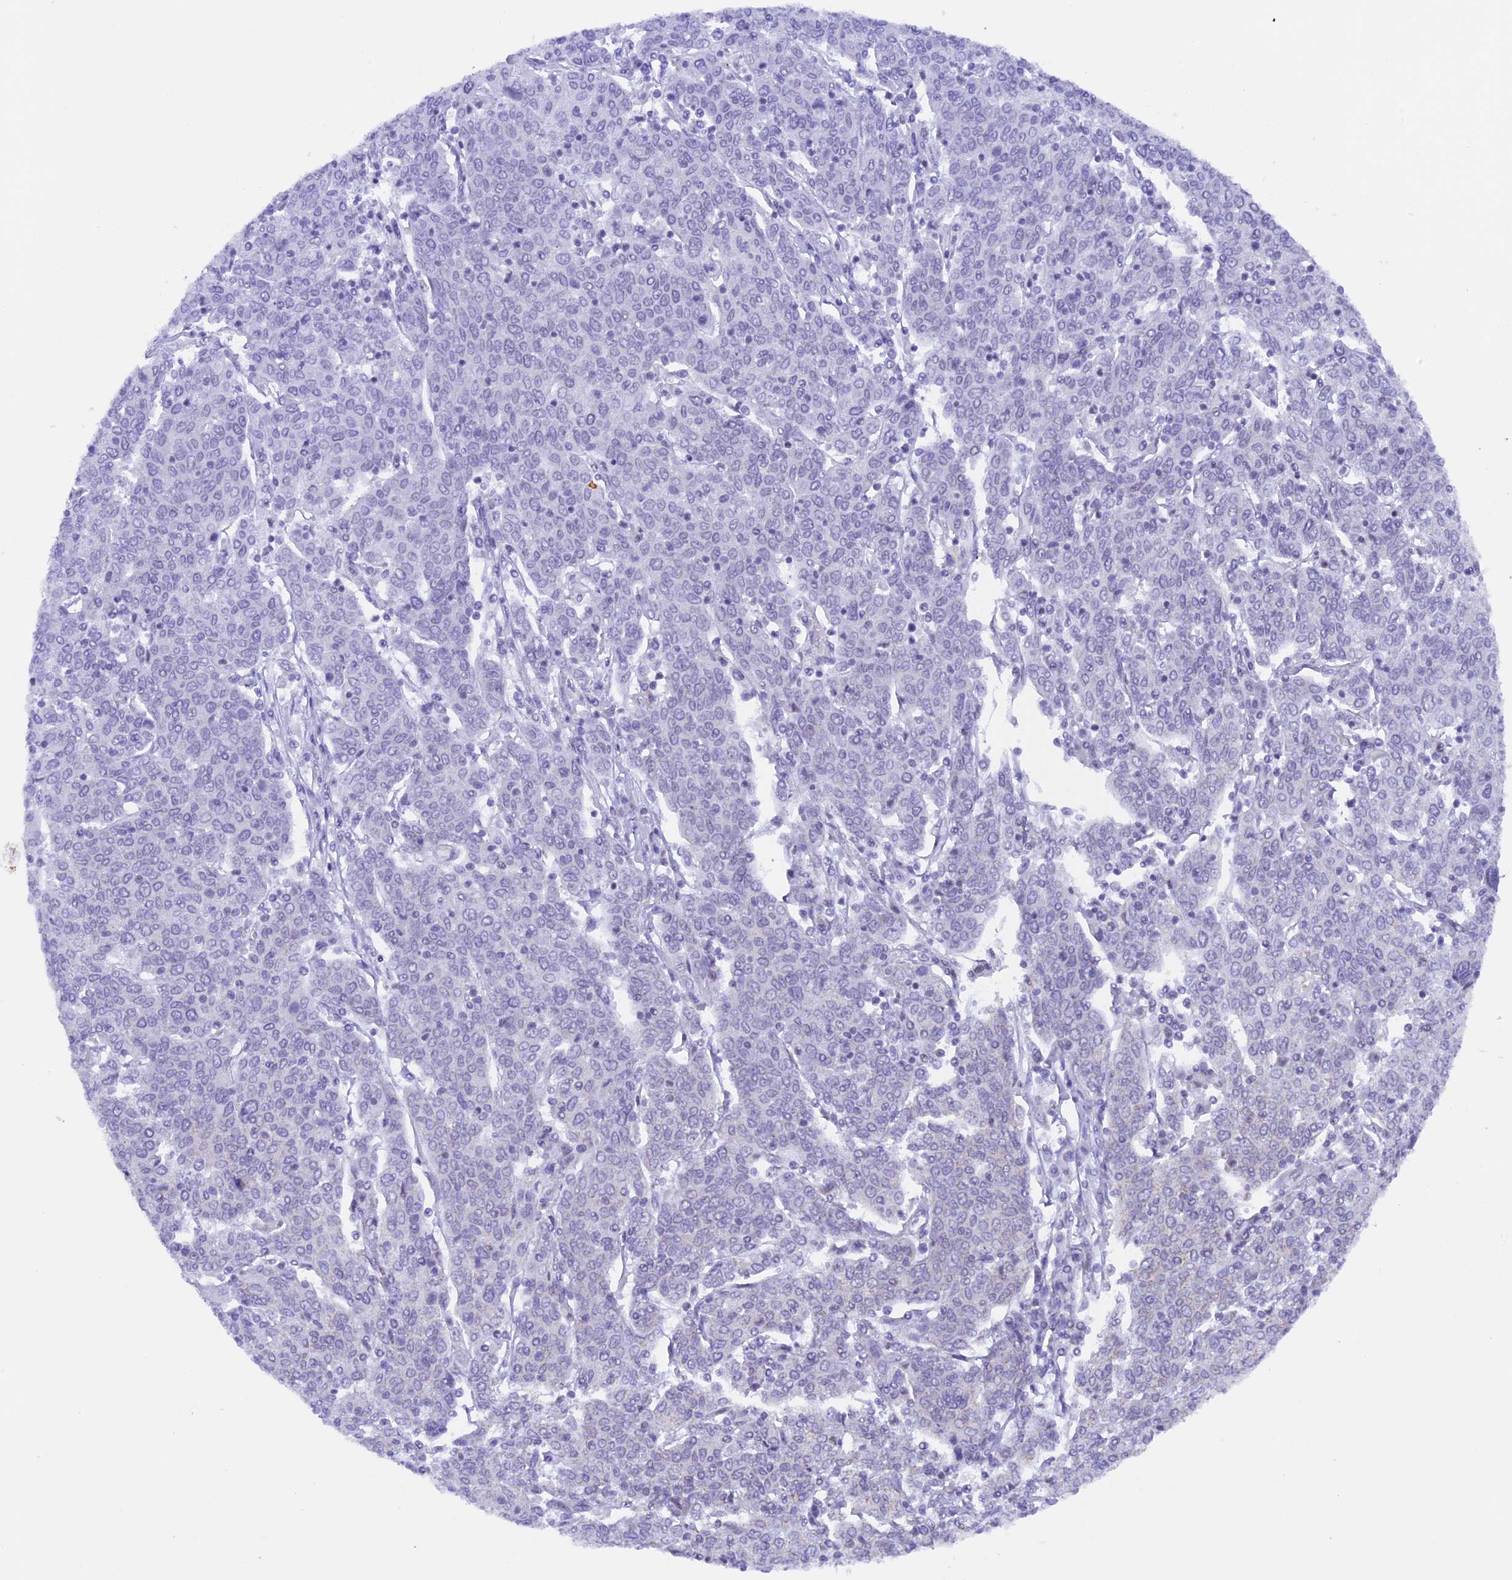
{"staining": {"intensity": "negative", "quantity": "none", "location": "none"}, "tissue": "cervical cancer", "cell_type": "Tumor cells", "image_type": "cancer", "snomed": [{"axis": "morphology", "description": "Squamous cell carcinoma, NOS"}, {"axis": "topography", "description": "Cervix"}], "caption": "Immunohistochemistry (IHC) image of human cervical squamous cell carcinoma stained for a protein (brown), which exhibits no expression in tumor cells. (DAB immunohistochemistry (IHC) visualized using brightfield microscopy, high magnification).", "gene": "TFAM", "patient": {"sex": "female", "age": 67}}